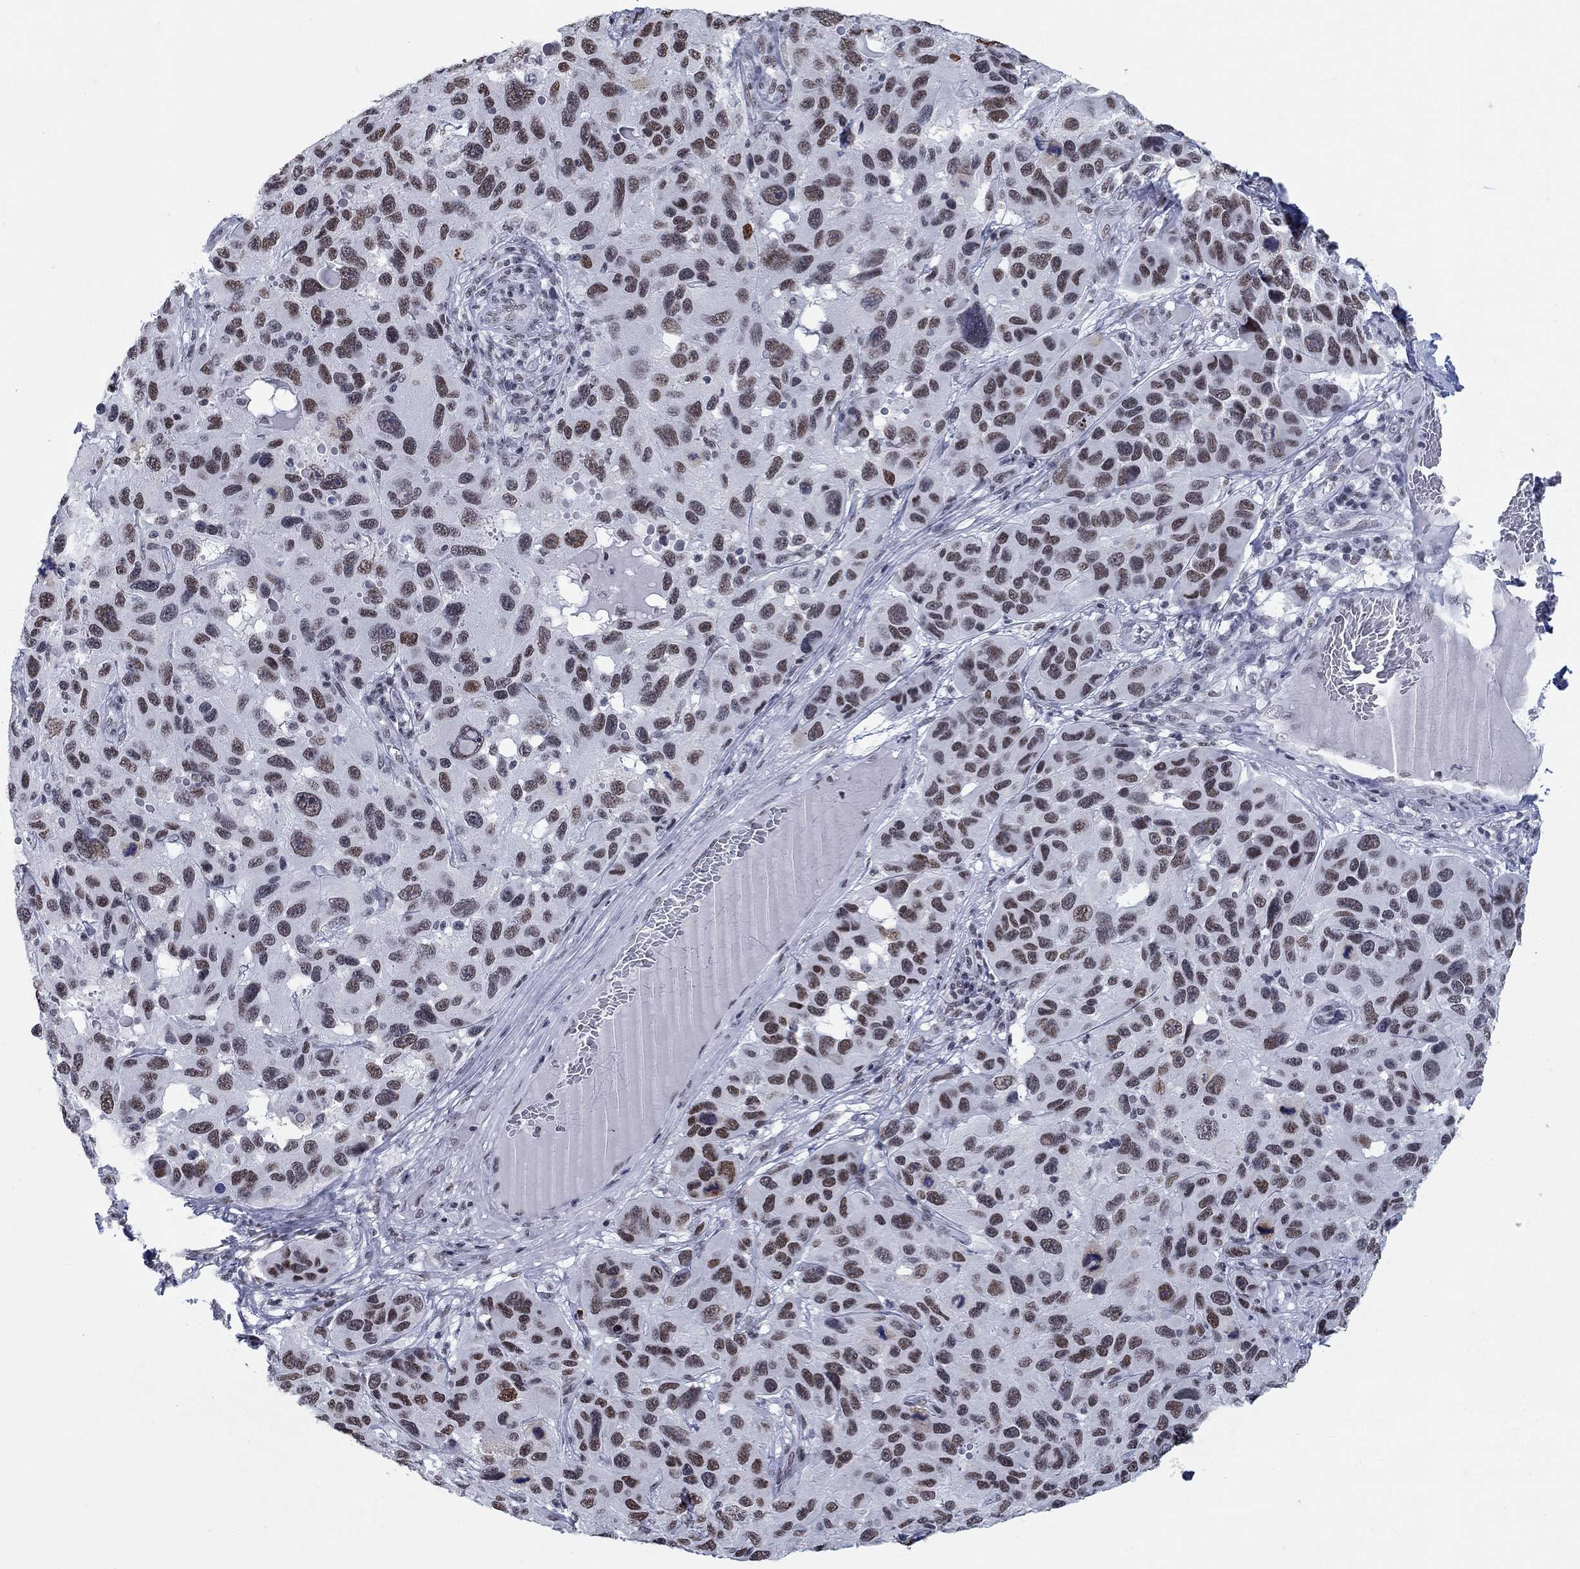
{"staining": {"intensity": "moderate", "quantity": ">75%", "location": "nuclear"}, "tissue": "melanoma", "cell_type": "Tumor cells", "image_type": "cancer", "snomed": [{"axis": "morphology", "description": "Malignant melanoma, NOS"}, {"axis": "topography", "description": "Skin"}], "caption": "High-magnification brightfield microscopy of malignant melanoma stained with DAB (brown) and counterstained with hematoxylin (blue). tumor cells exhibit moderate nuclear positivity is seen in approximately>75% of cells.", "gene": "NPAS3", "patient": {"sex": "male", "age": 53}}